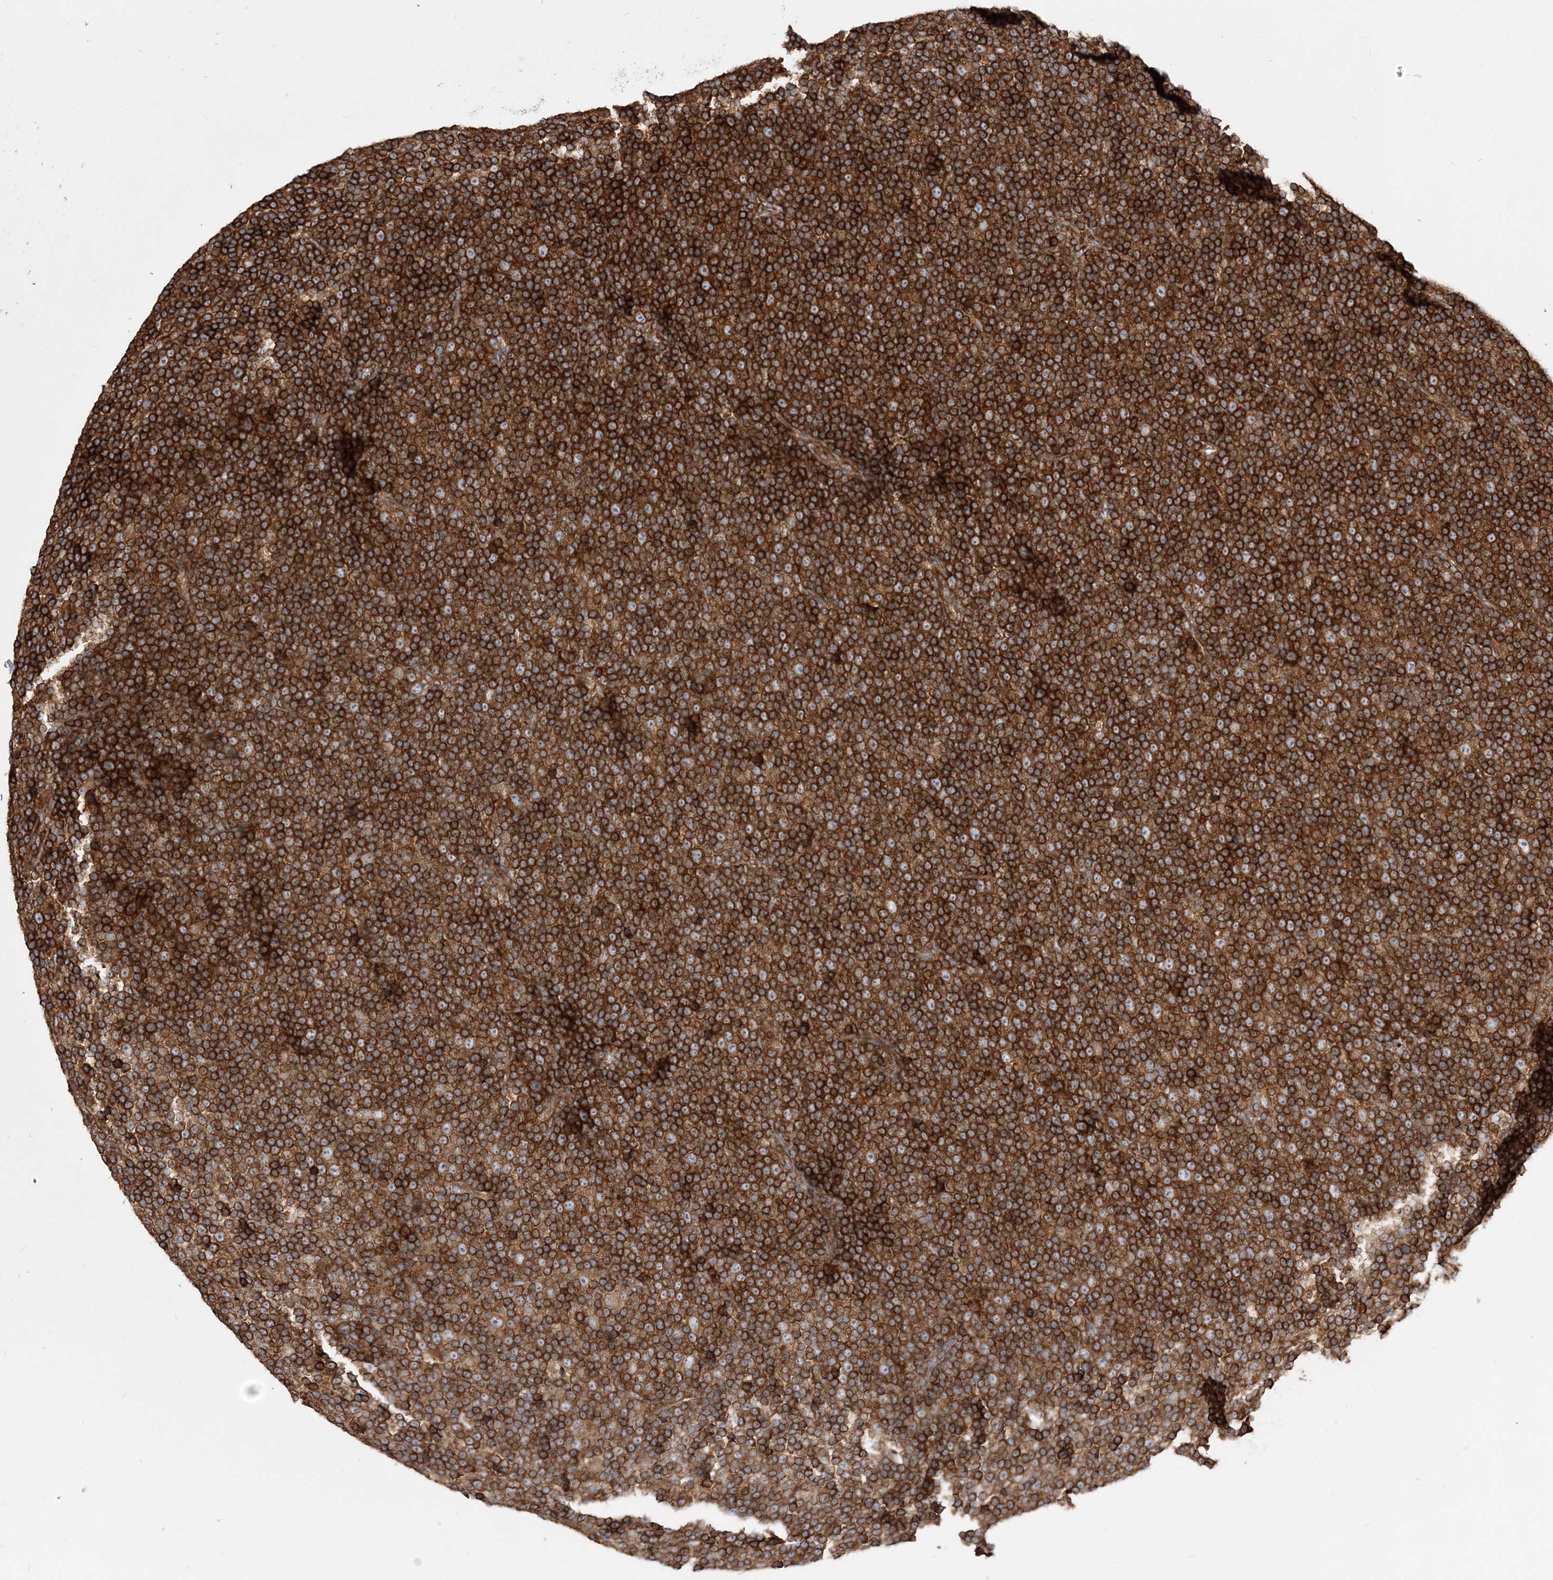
{"staining": {"intensity": "strong", "quantity": ">75%", "location": "cytoplasmic/membranous"}, "tissue": "lymphoma", "cell_type": "Tumor cells", "image_type": "cancer", "snomed": [{"axis": "morphology", "description": "Malignant lymphoma, non-Hodgkin's type, Low grade"}, {"axis": "topography", "description": "Lymph node"}], "caption": "Tumor cells display strong cytoplasmic/membranous positivity in approximately >75% of cells in malignant lymphoma, non-Hodgkin's type (low-grade).", "gene": "TBC1D5", "patient": {"sex": "female", "age": 67}}